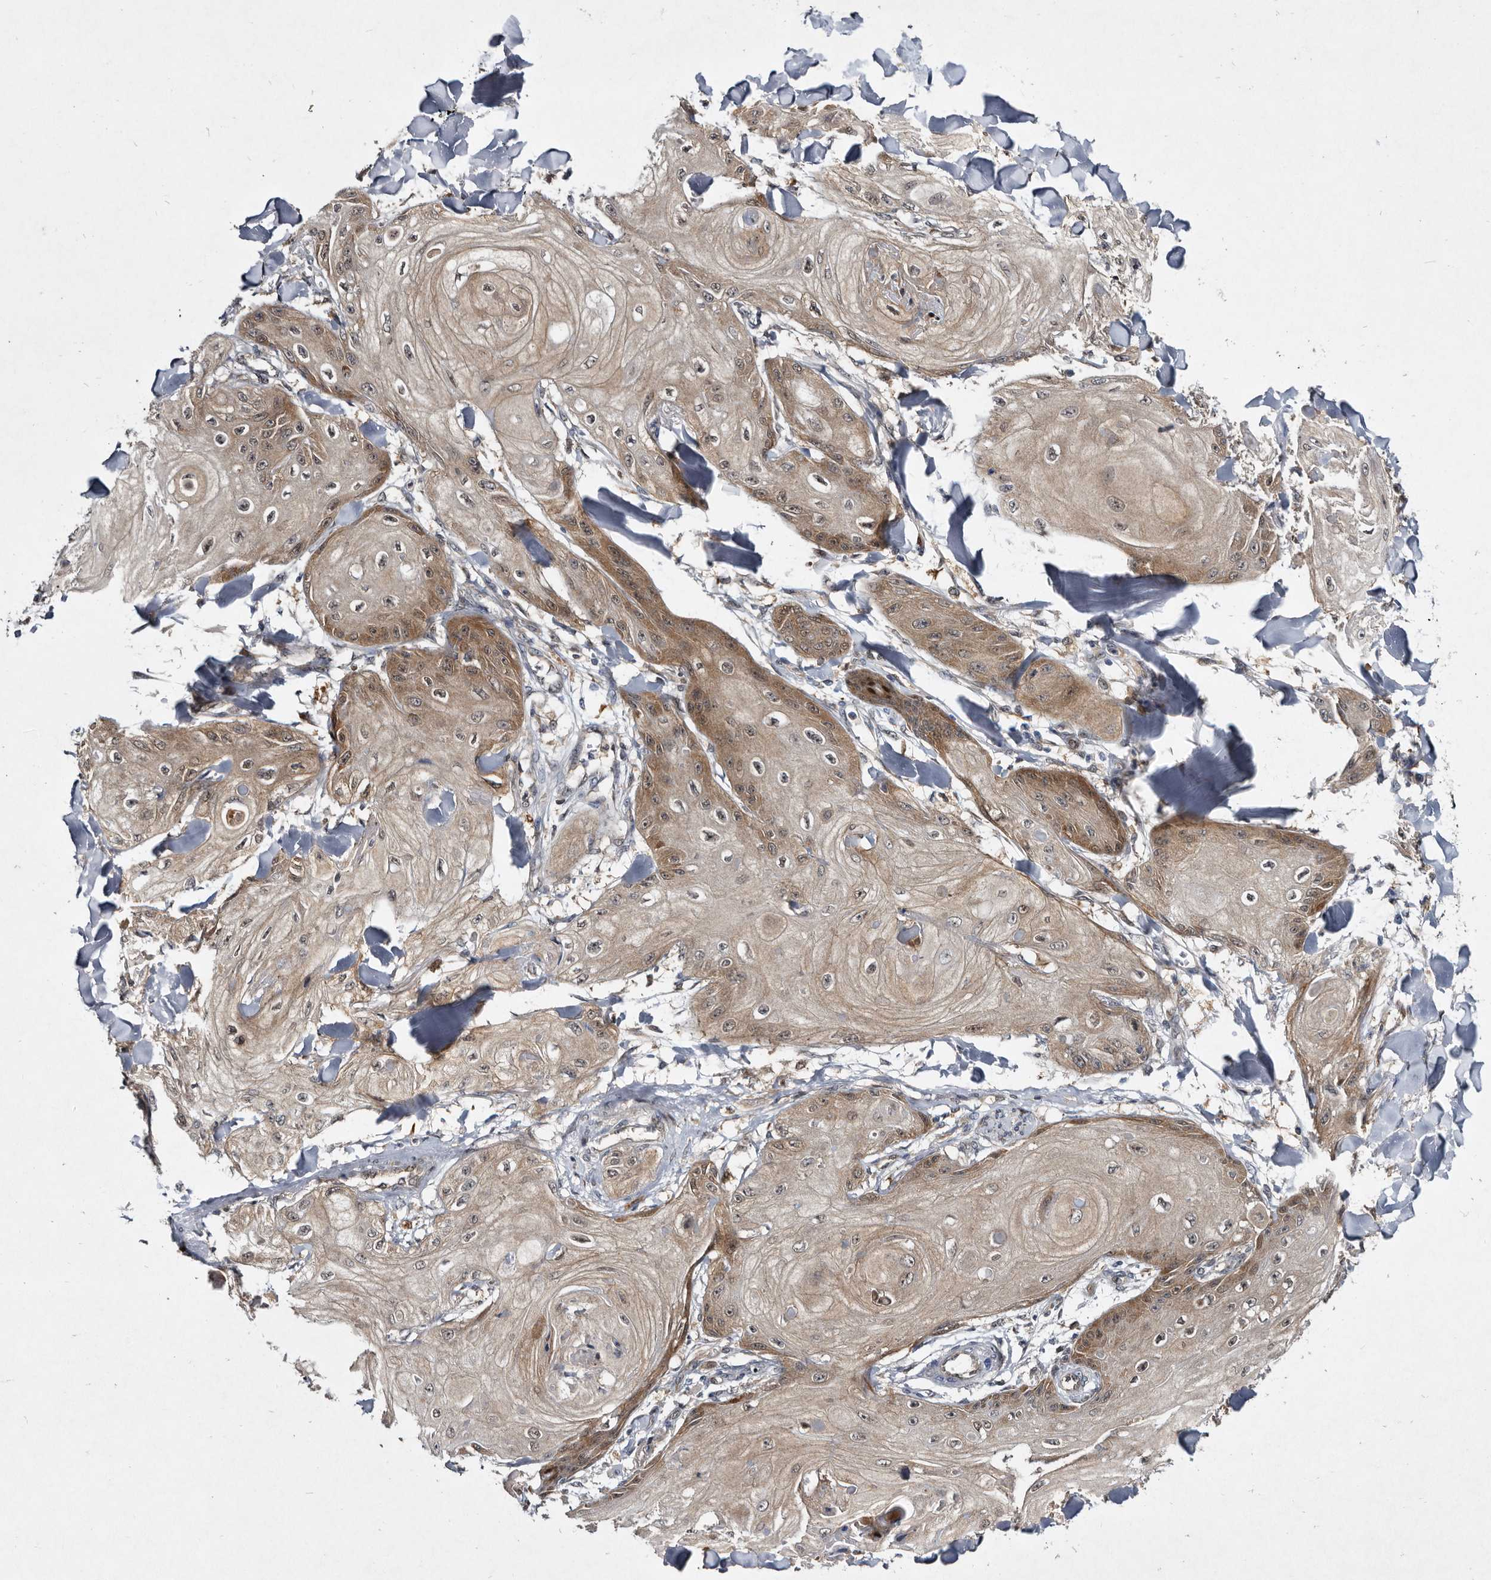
{"staining": {"intensity": "moderate", "quantity": ">75%", "location": "cytoplasmic/membranous"}, "tissue": "skin cancer", "cell_type": "Tumor cells", "image_type": "cancer", "snomed": [{"axis": "morphology", "description": "Squamous cell carcinoma, NOS"}, {"axis": "topography", "description": "Skin"}], "caption": "A photomicrograph of human skin cancer stained for a protein reveals moderate cytoplasmic/membranous brown staining in tumor cells. (IHC, brightfield microscopy, high magnification).", "gene": "SERPINB8", "patient": {"sex": "male", "age": 74}}